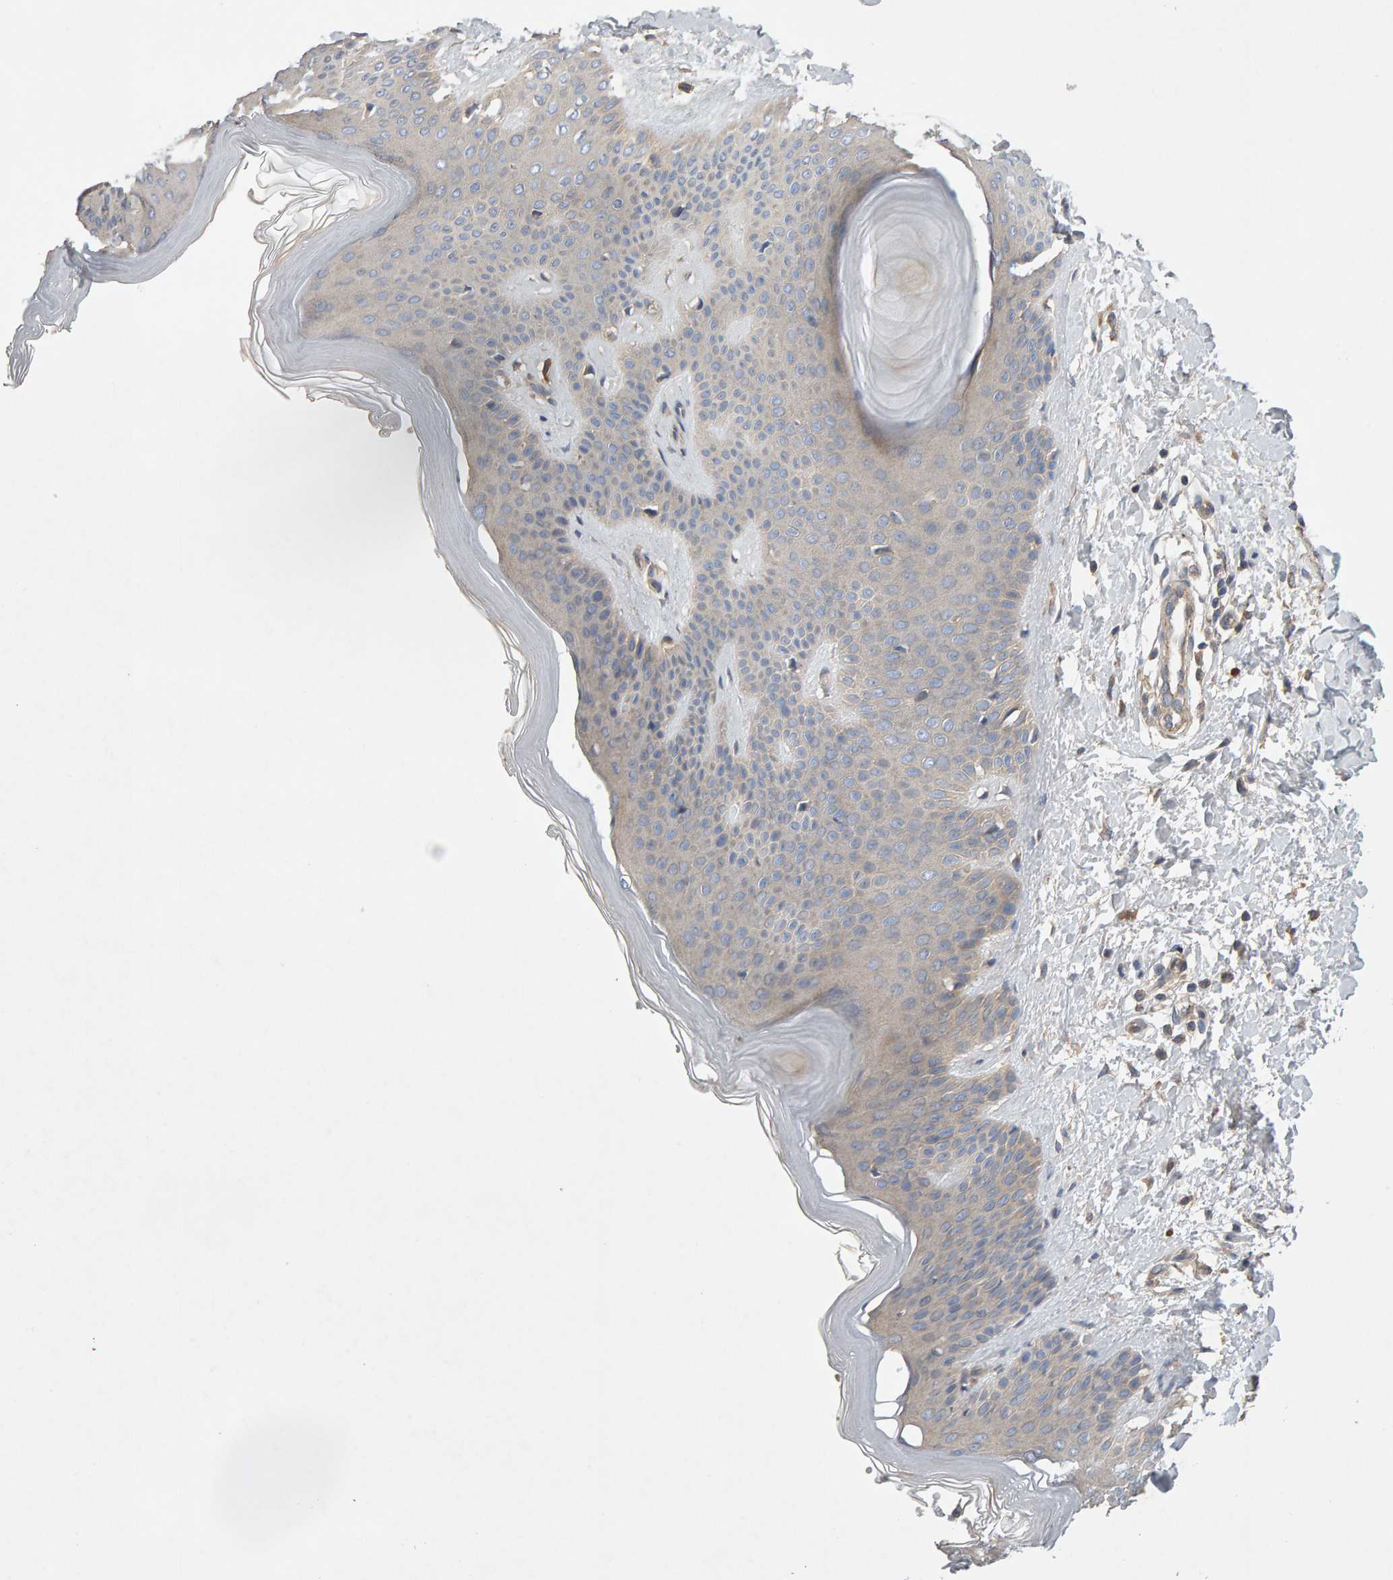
{"staining": {"intensity": "moderate", "quantity": ">75%", "location": "cytoplasmic/membranous"}, "tissue": "skin", "cell_type": "Fibroblasts", "image_type": "normal", "snomed": [{"axis": "morphology", "description": "Normal tissue, NOS"}, {"axis": "morphology", "description": "Malignant melanoma, Metastatic site"}, {"axis": "topography", "description": "Skin"}], "caption": "Skin was stained to show a protein in brown. There is medium levels of moderate cytoplasmic/membranous positivity in approximately >75% of fibroblasts. The protein is stained brown, and the nuclei are stained in blue (DAB IHC with brightfield microscopy, high magnification).", "gene": "RNF19A", "patient": {"sex": "male", "age": 41}}